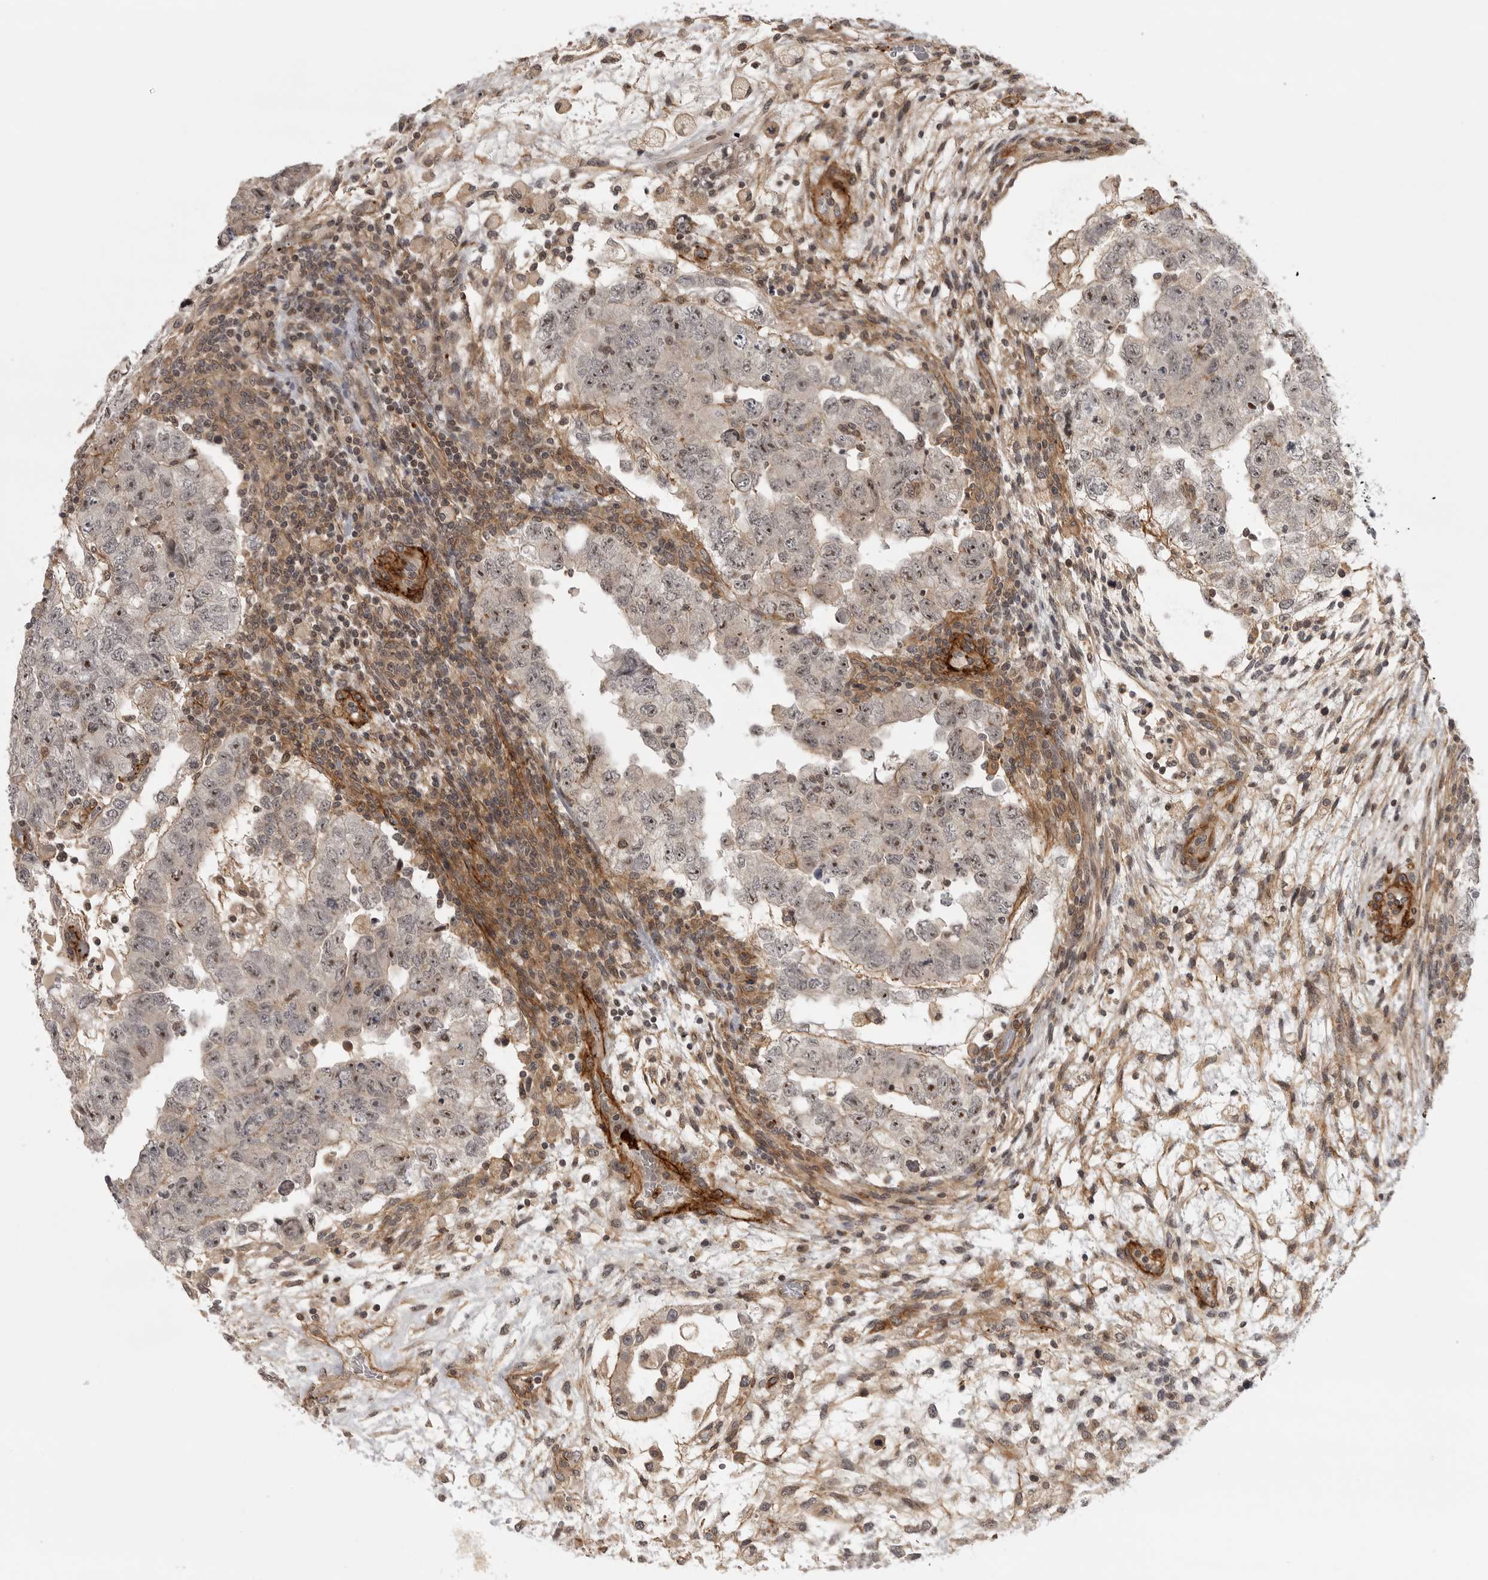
{"staining": {"intensity": "moderate", "quantity": "25%-75%", "location": "nuclear"}, "tissue": "testis cancer", "cell_type": "Tumor cells", "image_type": "cancer", "snomed": [{"axis": "morphology", "description": "Carcinoma, Embryonal, NOS"}, {"axis": "topography", "description": "Testis"}], "caption": "Testis cancer (embryonal carcinoma) stained with a protein marker exhibits moderate staining in tumor cells.", "gene": "TUT4", "patient": {"sex": "male", "age": 36}}